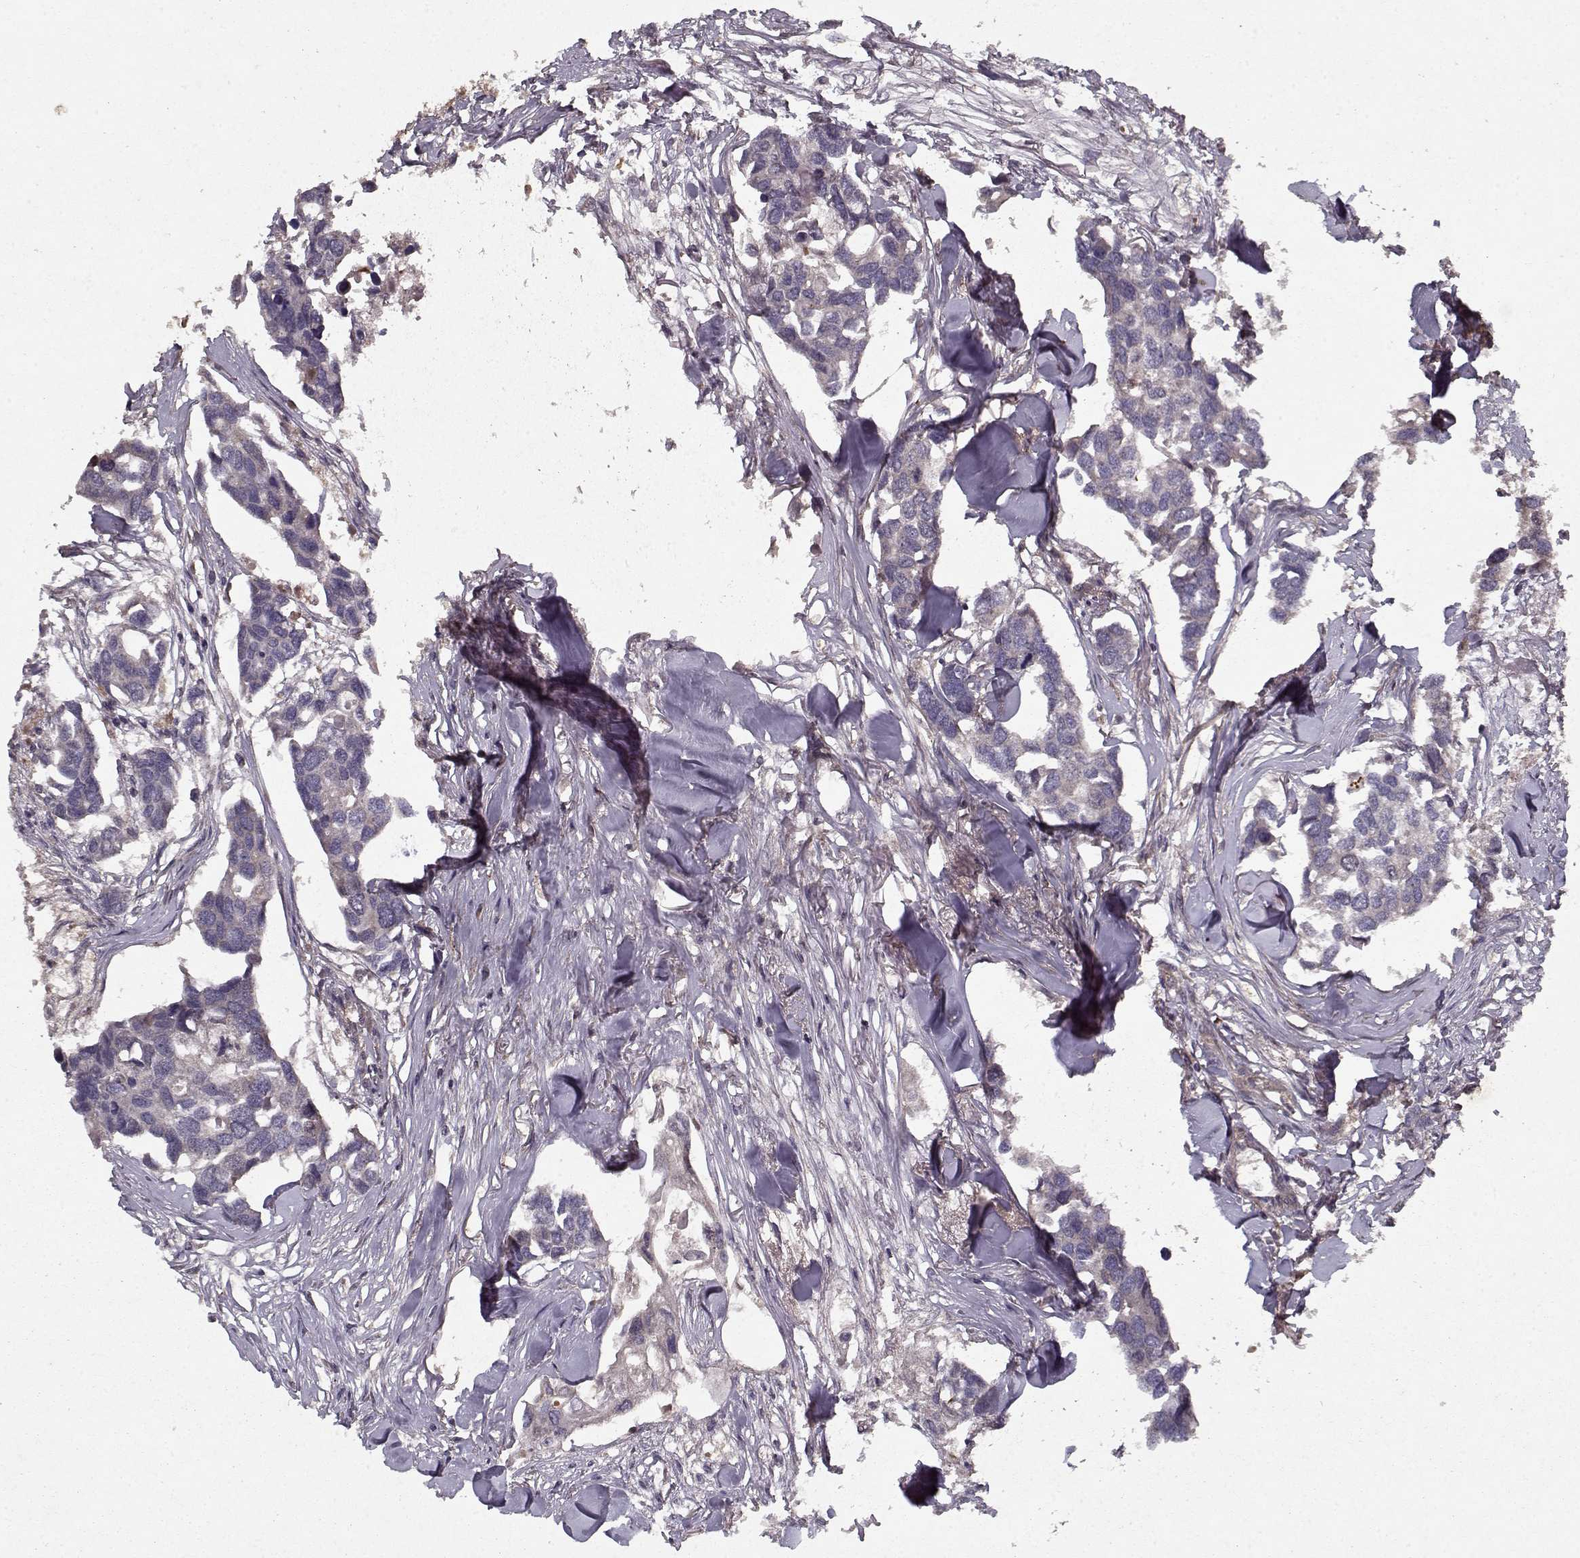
{"staining": {"intensity": "negative", "quantity": "none", "location": "none"}, "tissue": "breast cancer", "cell_type": "Tumor cells", "image_type": "cancer", "snomed": [{"axis": "morphology", "description": "Duct carcinoma"}, {"axis": "topography", "description": "Breast"}], "caption": "Immunohistochemistry photomicrograph of neoplastic tissue: human breast invasive ductal carcinoma stained with DAB shows no significant protein expression in tumor cells. (Stains: DAB immunohistochemistry (IHC) with hematoxylin counter stain, Microscopy: brightfield microscopy at high magnification).", "gene": "PPP1R12A", "patient": {"sex": "female", "age": 83}}